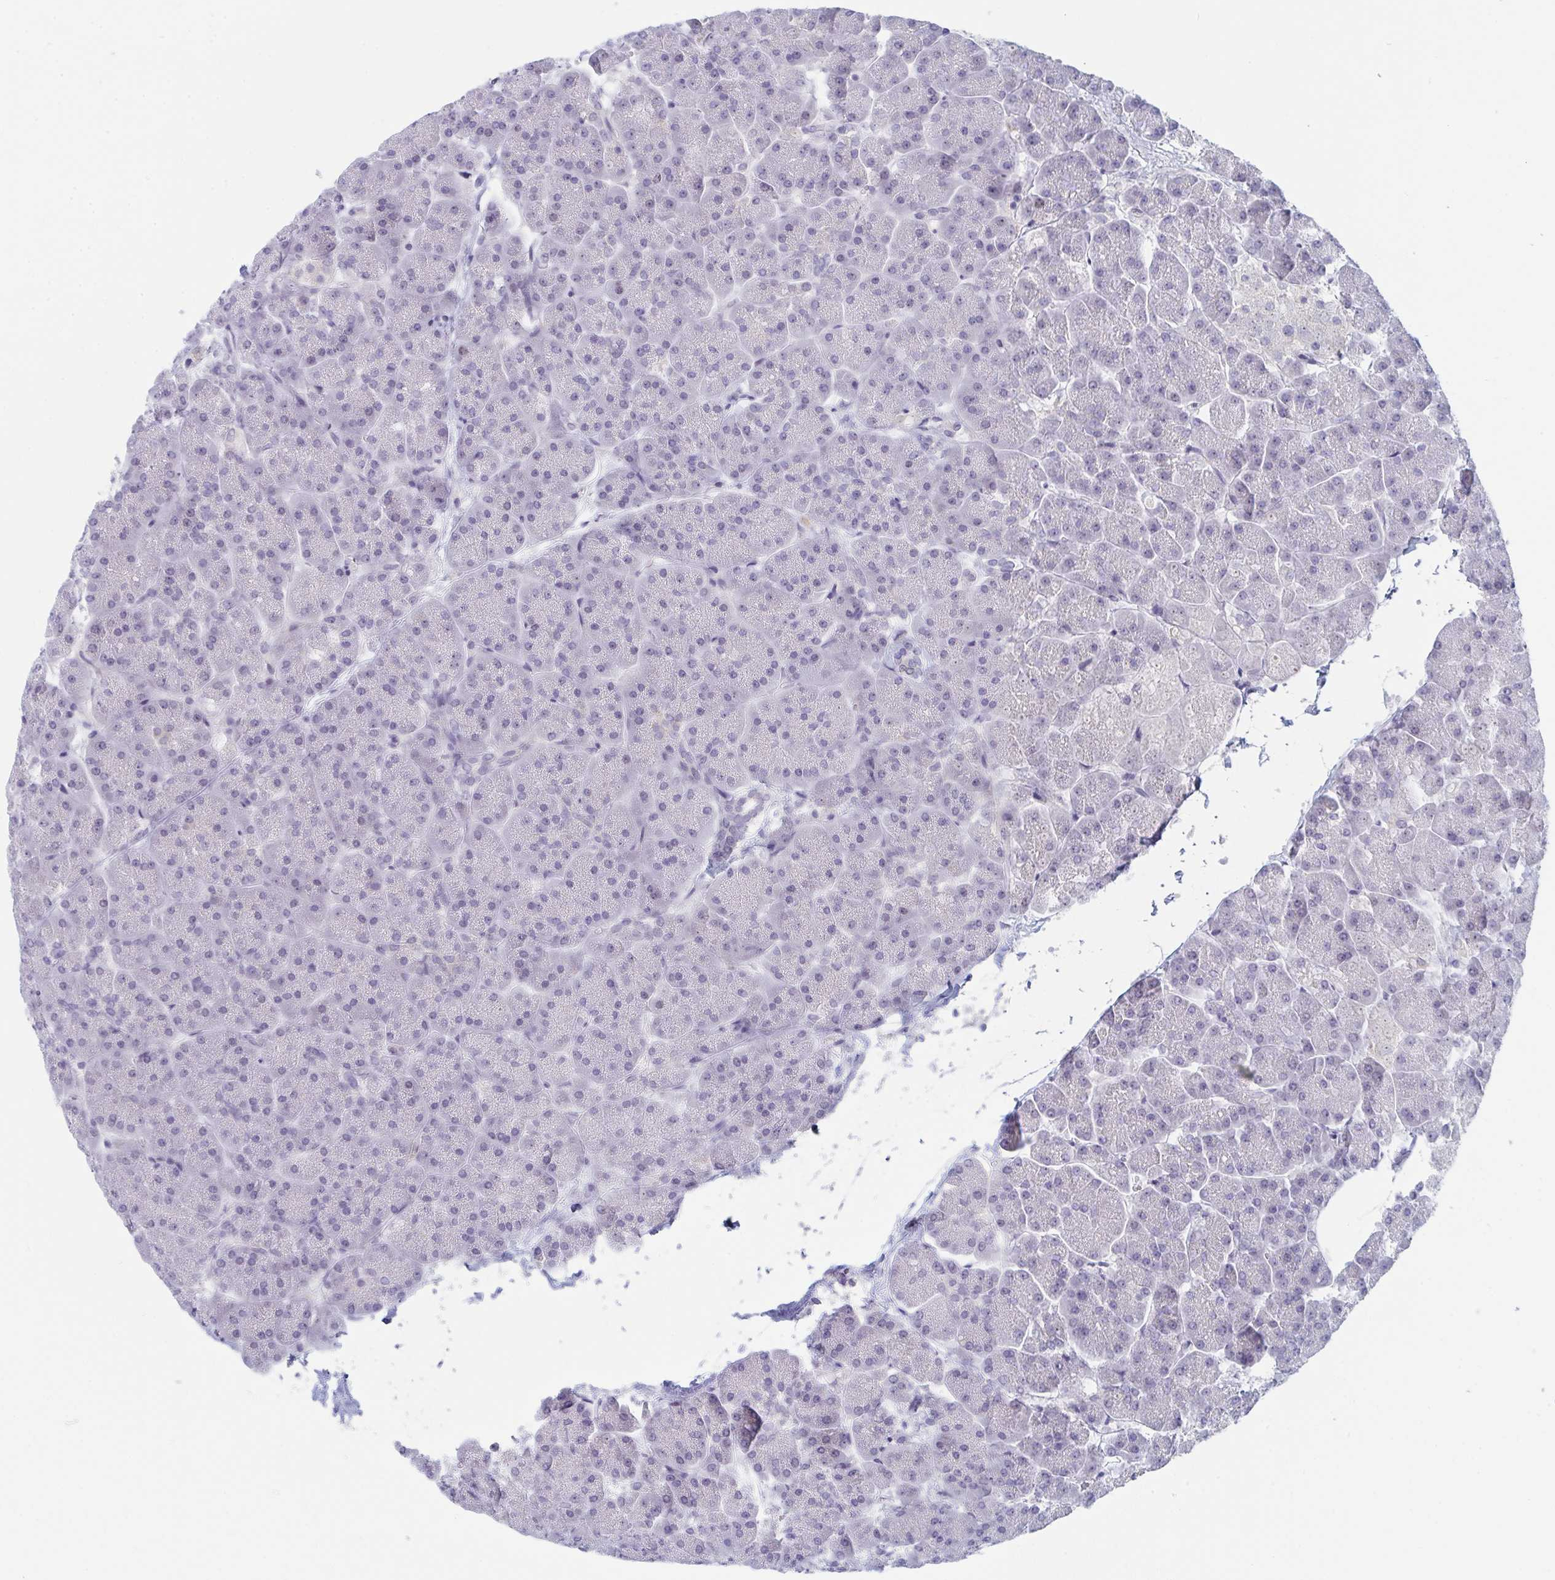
{"staining": {"intensity": "weak", "quantity": "25%-75%", "location": "nuclear"}, "tissue": "pancreas", "cell_type": "Exocrine glandular cells", "image_type": "normal", "snomed": [{"axis": "morphology", "description": "Normal tissue, NOS"}, {"axis": "topography", "description": "Pancreas"}, {"axis": "topography", "description": "Peripheral nerve tissue"}], "caption": "Immunohistochemical staining of unremarkable pancreas displays 25%-75% levels of weak nuclear protein positivity in about 25%-75% of exocrine glandular cells. (IHC, brightfield microscopy, high magnification).", "gene": "CENPT", "patient": {"sex": "male", "age": 54}}